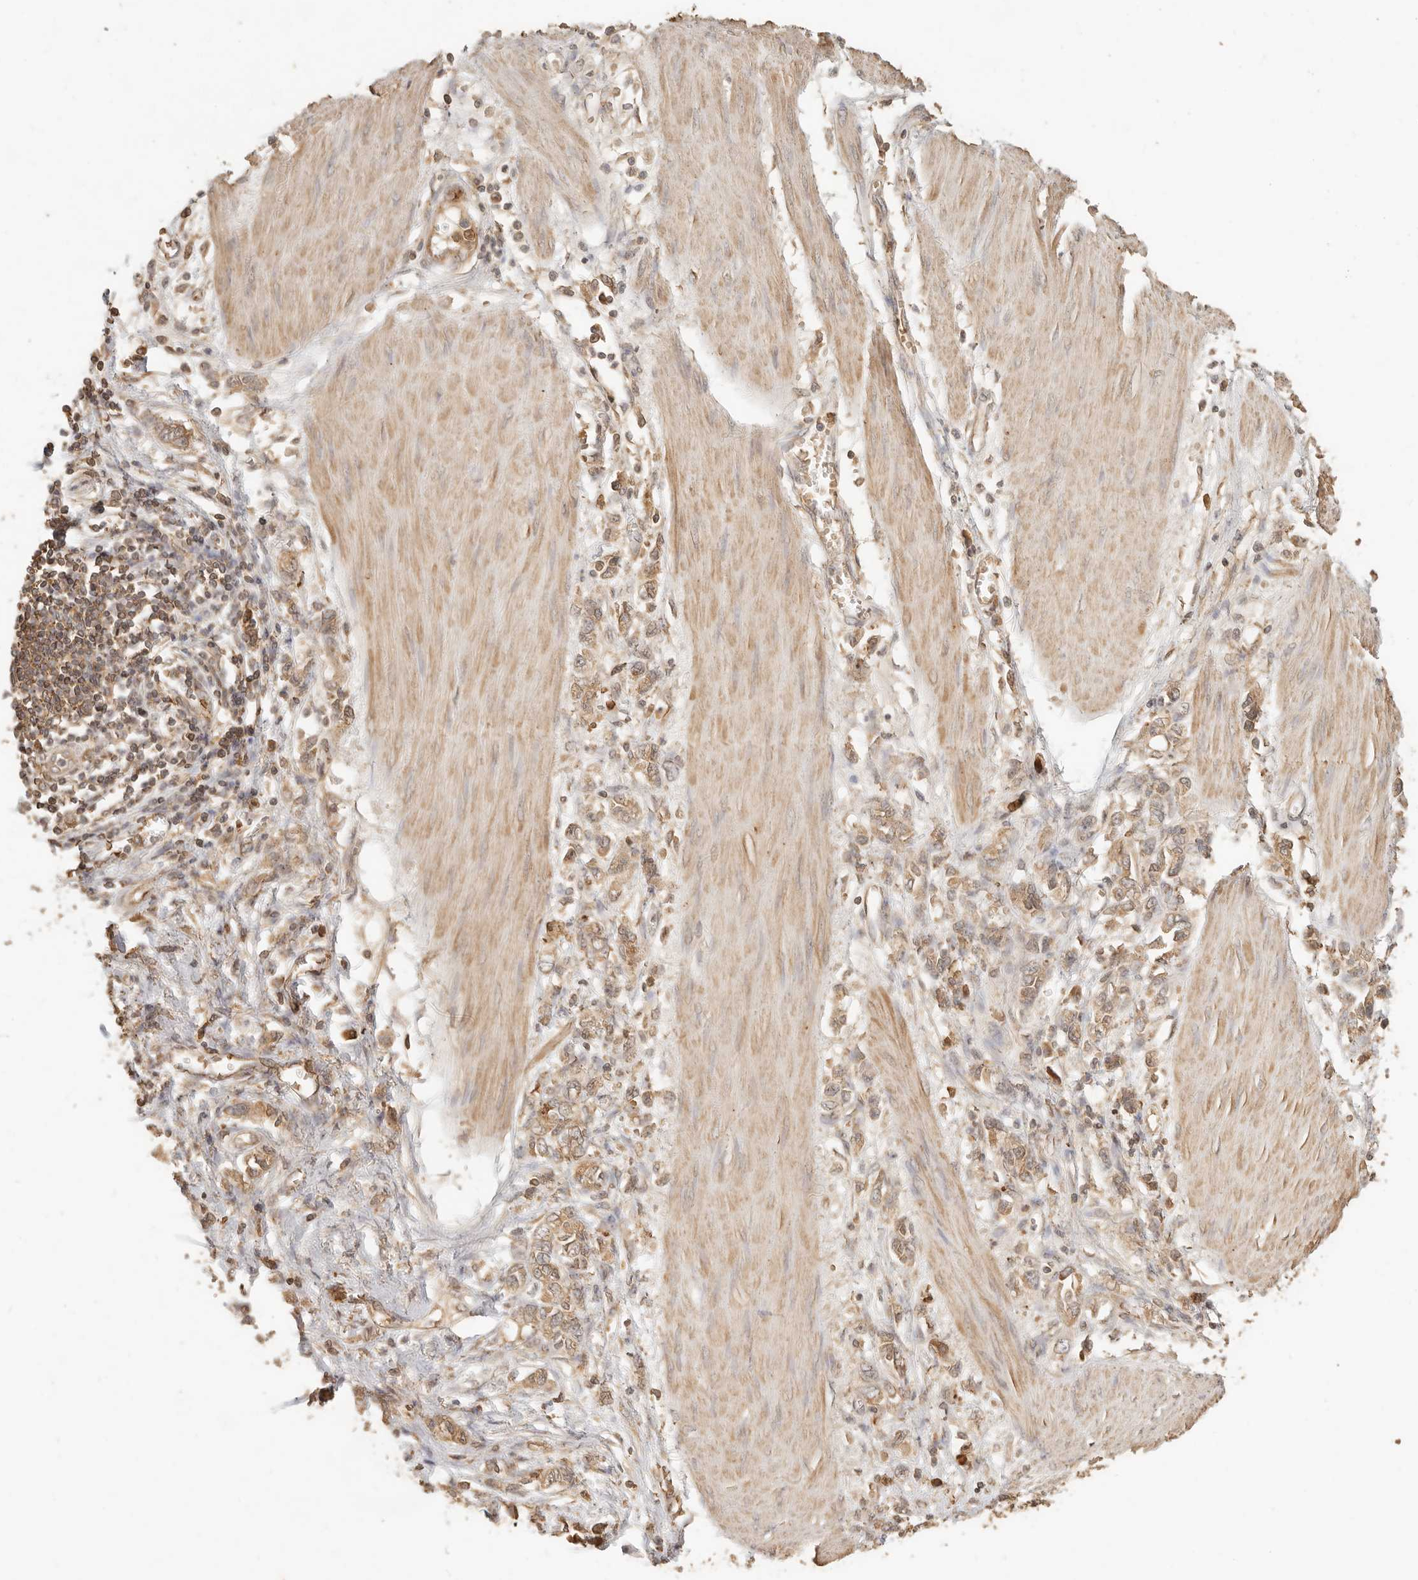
{"staining": {"intensity": "weak", "quantity": ">75%", "location": "cytoplasmic/membranous"}, "tissue": "stomach cancer", "cell_type": "Tumor cells", "image_type": "cancer", "snomed": [{"axis": "morphology", "description": "Adenocarcinoma, NOS"}, {"axis": "topography", "description": "Stomach"}], "caption": "A brown stain highlights weak cytoplasmic/membranous expression of a protein in human stomach cancer (adenocarcinoma) tumor cells.", "gene": "INTS11", "patient": {"sex": "female", "age": 76}}